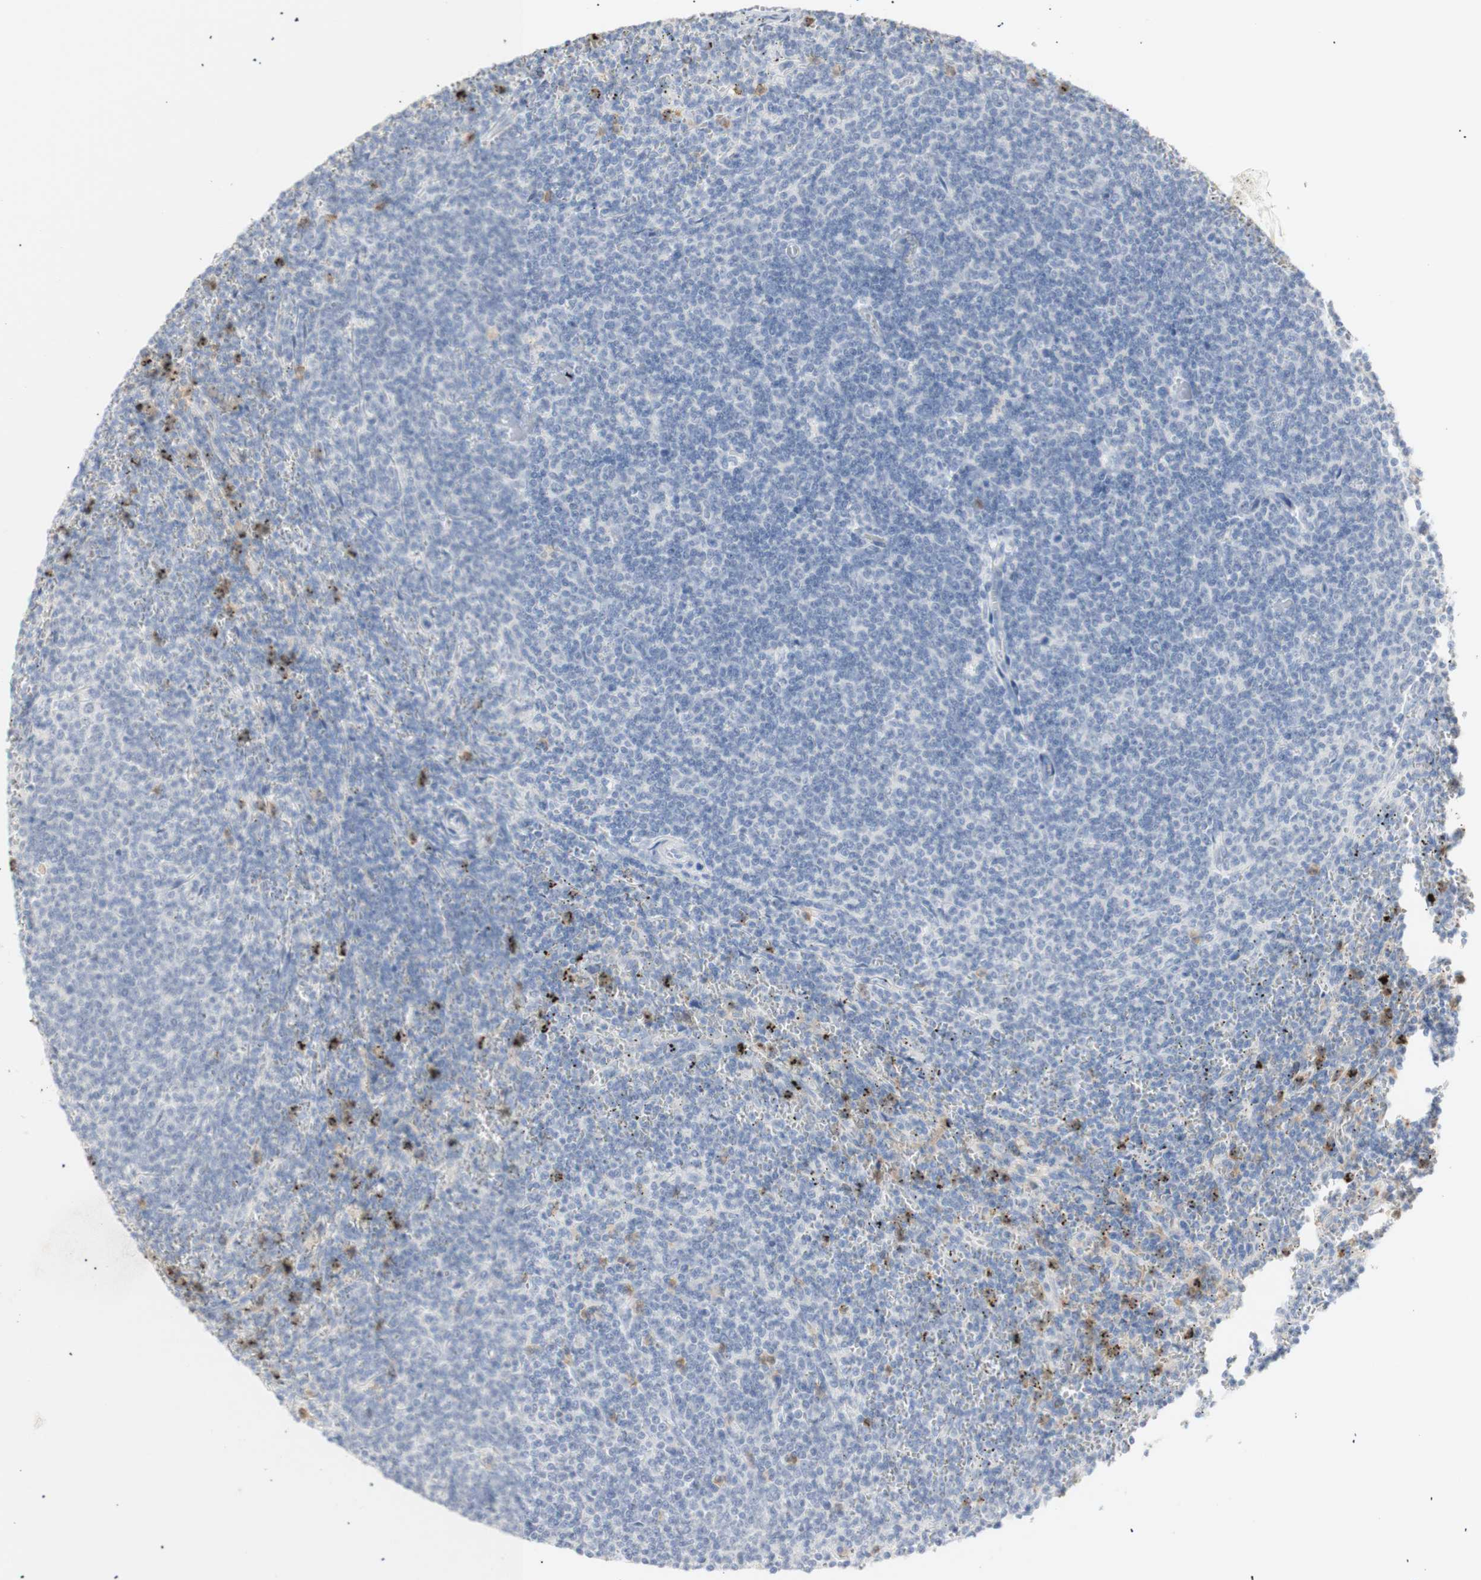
{"staining": {"intensity": "moderate", "quantity": "<25%", "location": "cytoplasmic/membranous"}, "tissue": "lymphoma", "cell_type": "Tumor cells", "image_type": "cancer", "snomed": [{"axis": "morphology", "description": "Malignant lymphoma, non-Hodgkin's type, Low grade"}, {"axis": "topography", "description": "Spleen"}], "caption": "Immunohistochemical staining of lymphoma shows moderate cytoplasmic/membranous protein positivity in about <25% of tumor cells.", "gene": "B4GALNT3", "patient": {"sex": "female", "age": 50}}